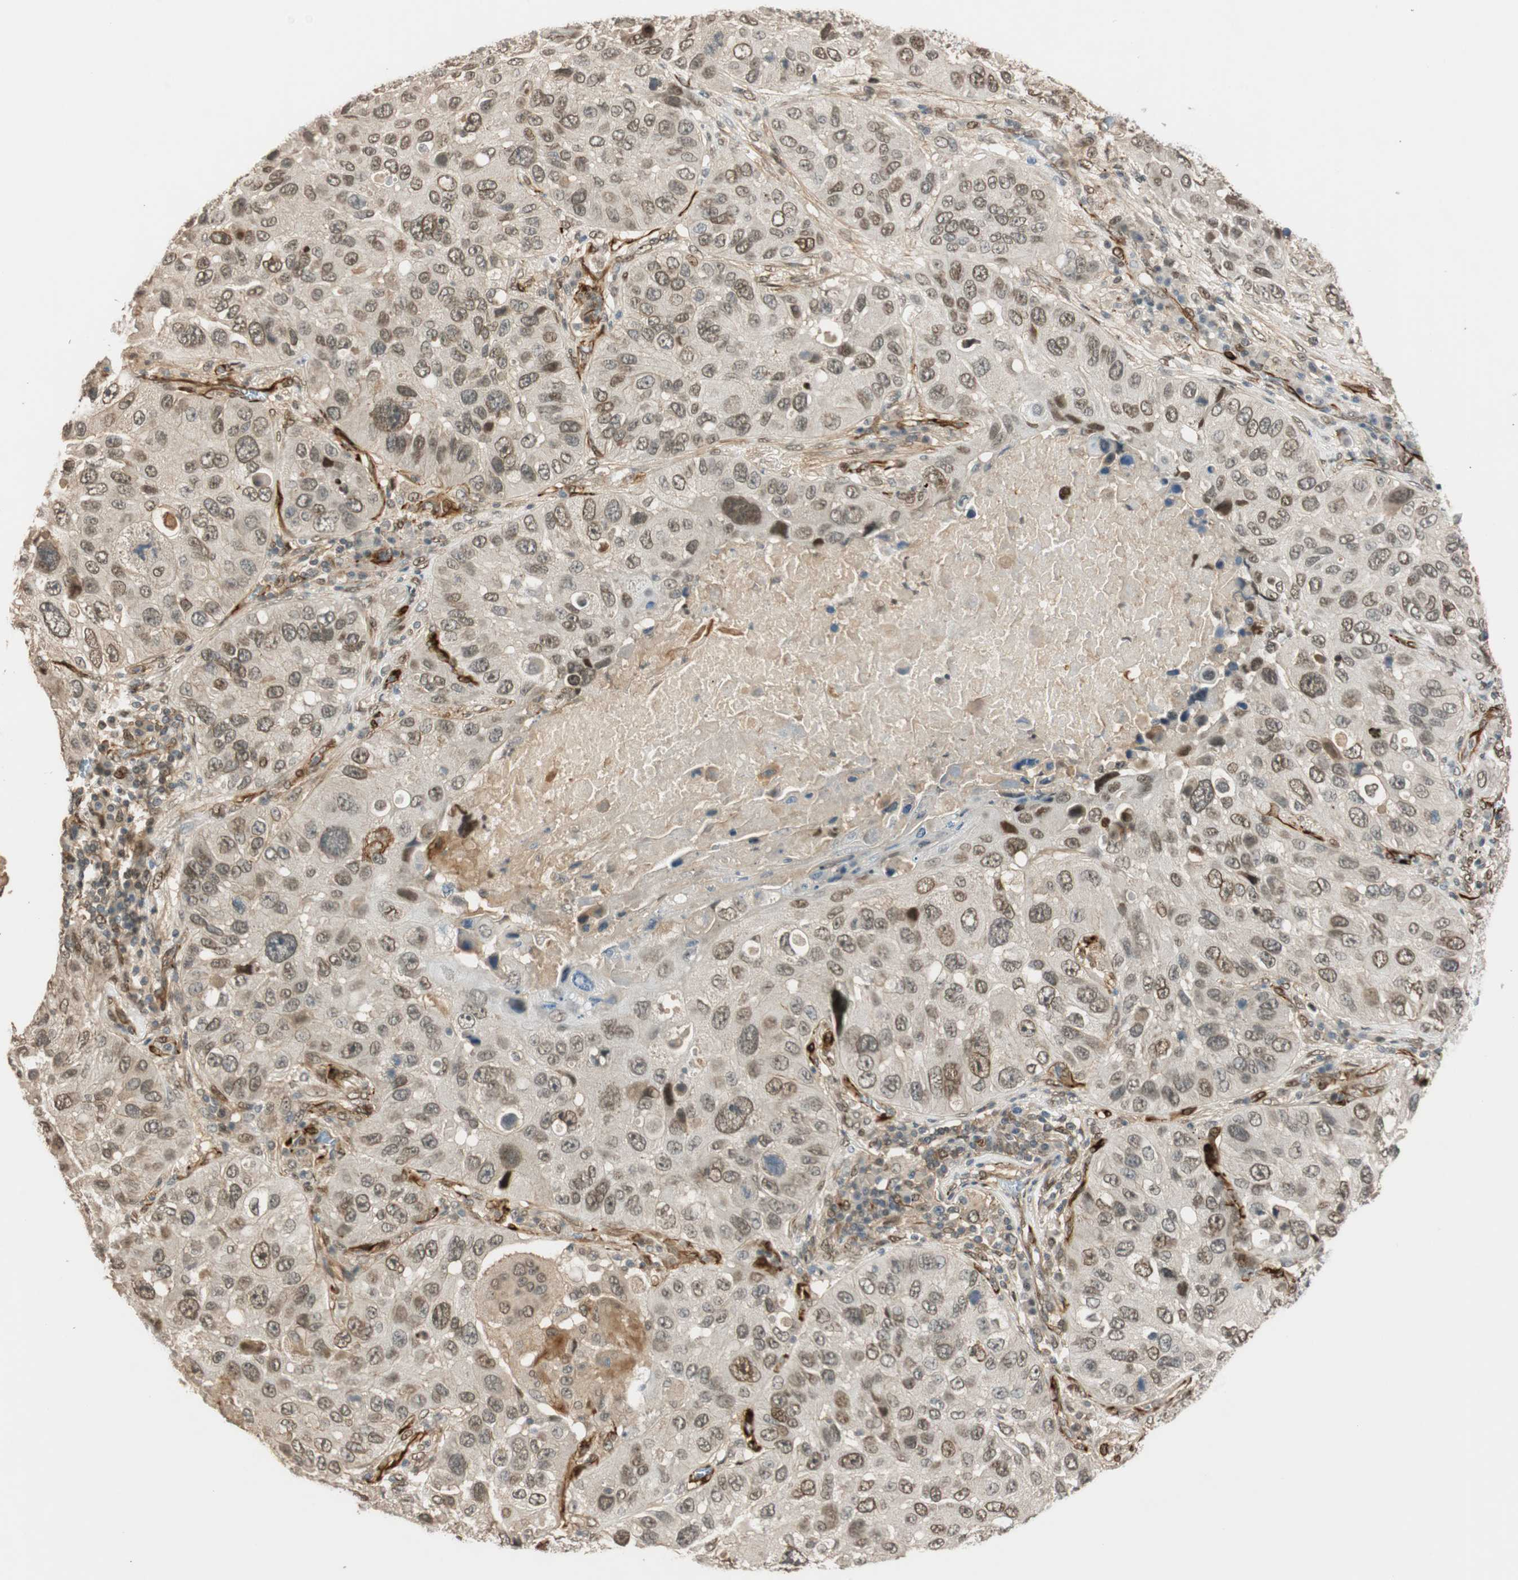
{"staining": {"intensity": "weak", "quantity": "<25%", "location": "cytoplasmic/membranous"}, "tissue": "lung cancer", "cell_type": "Tumor cells", "image_type": "cancer", "snomed": [{"axis": "morphology", "description": "Squamous cell carcinoma, NOS"}, {"axis": "topography", "description": "Lung"}], "caption": "High power microscopy histopathology image of an immunohistochemistry micrograph of lung cancer, revealing no significant positivity in tumor cells. (Brightfield microscopy of DAB immunohistochemistry at high magnification).", "gene": "NES", "patient": {"sex": "male", "age": 57}}